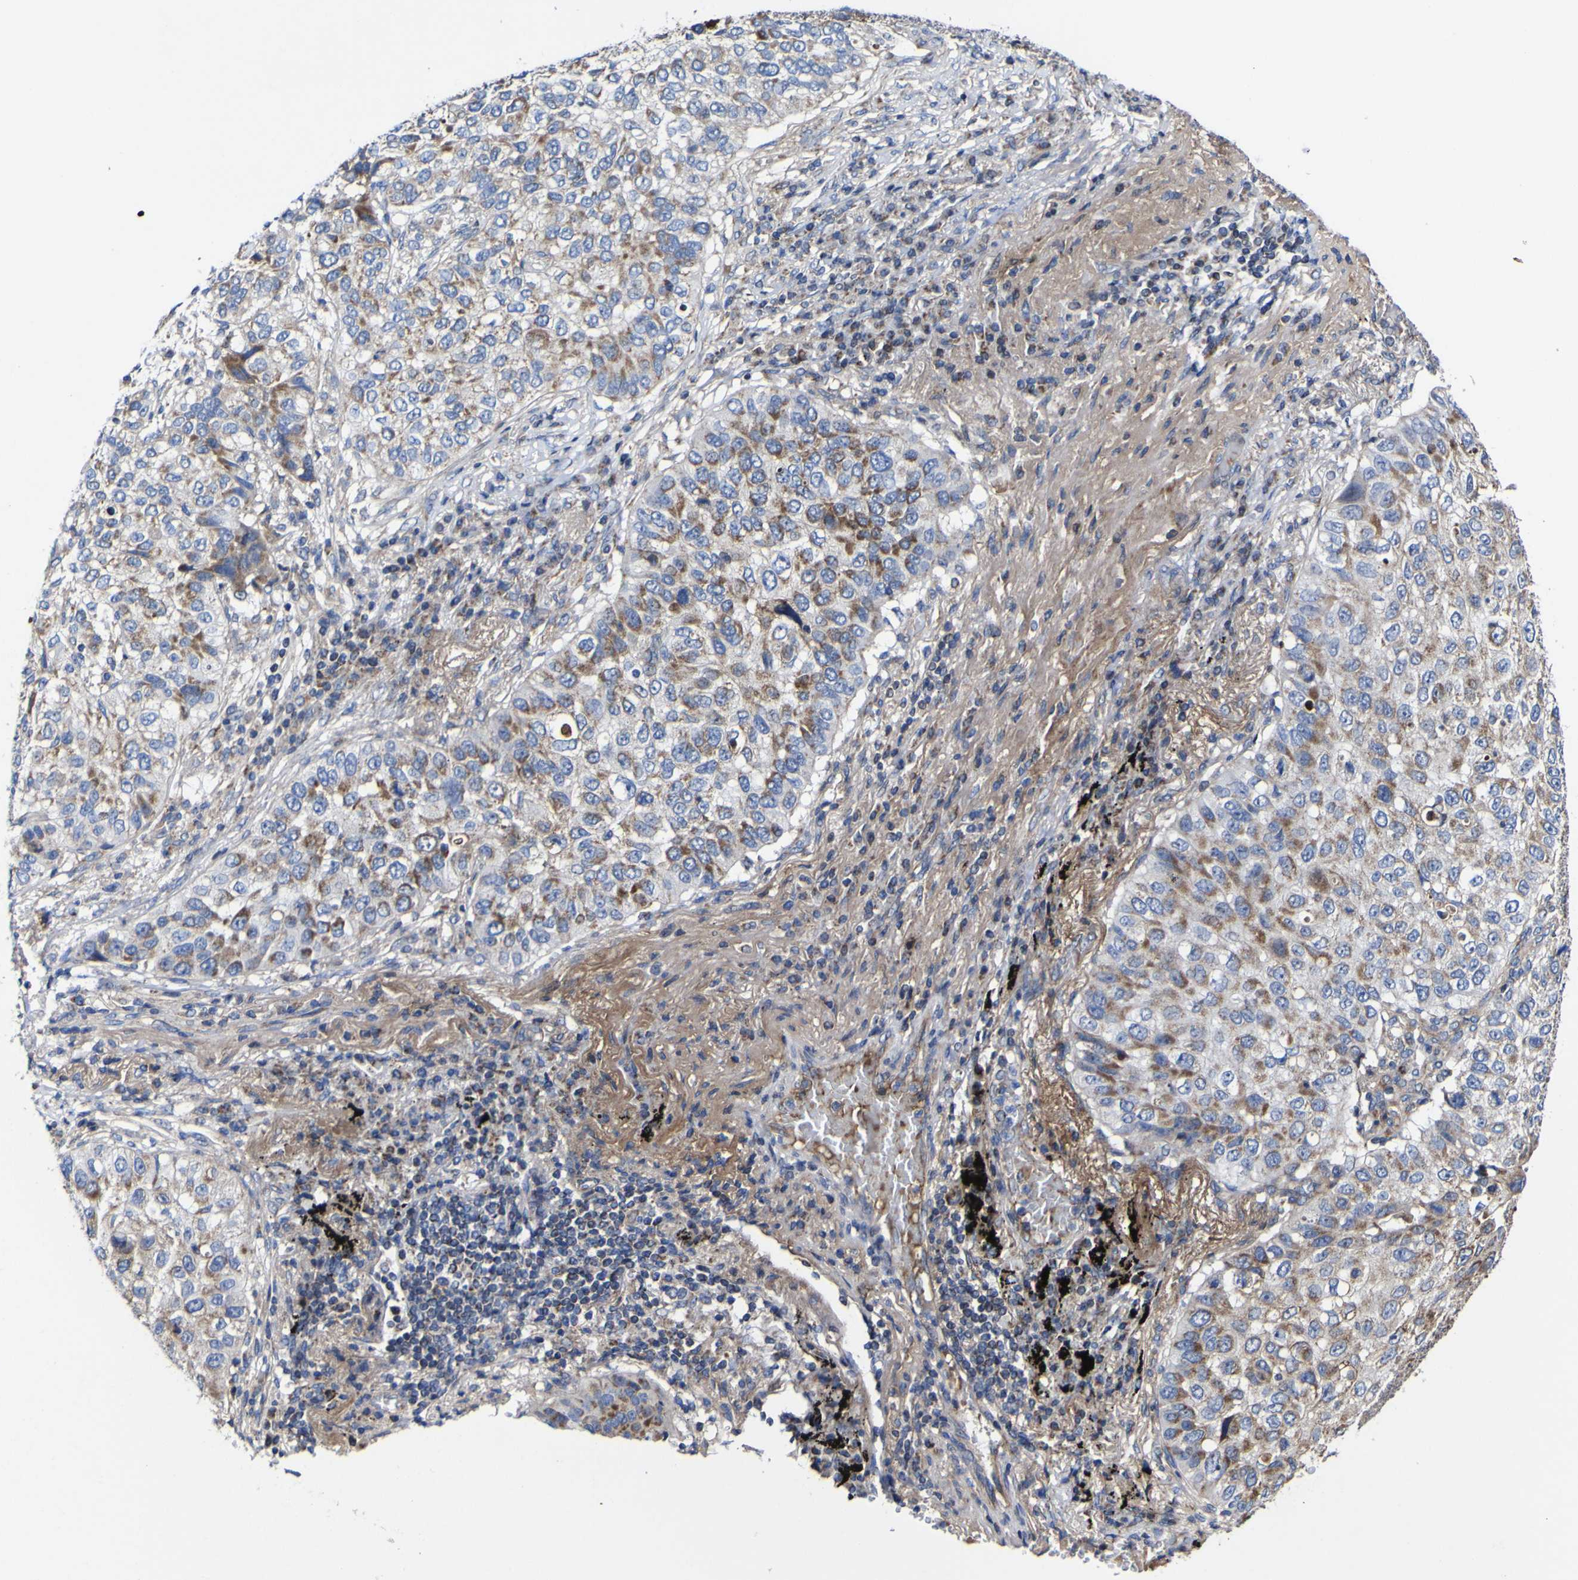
{"staining": {"intensity": "moderate", "quantity": "25%-75%", "location": "cytoplasmic/membranous"}, "tissue": "lung cancer", "cell_type": "Tumor cells", "image_type": "cancer", "snomed": [{"axis": "morphology", "description": "Squamous cell carcinoma, NOS"}, {"axis": "topography", "description": "Lung"}], "caption": "This histopathology image displays lung squamous cell carcinoma stained with immunohistochemistry to label a protein in brown. The cytoplasmic/membranous of tumor cells show moderate positivity for the protein. Nuclei are counter-stained blue.", "gene": "CCDC90B", "patient": {"sex": "male", "age": 57}}